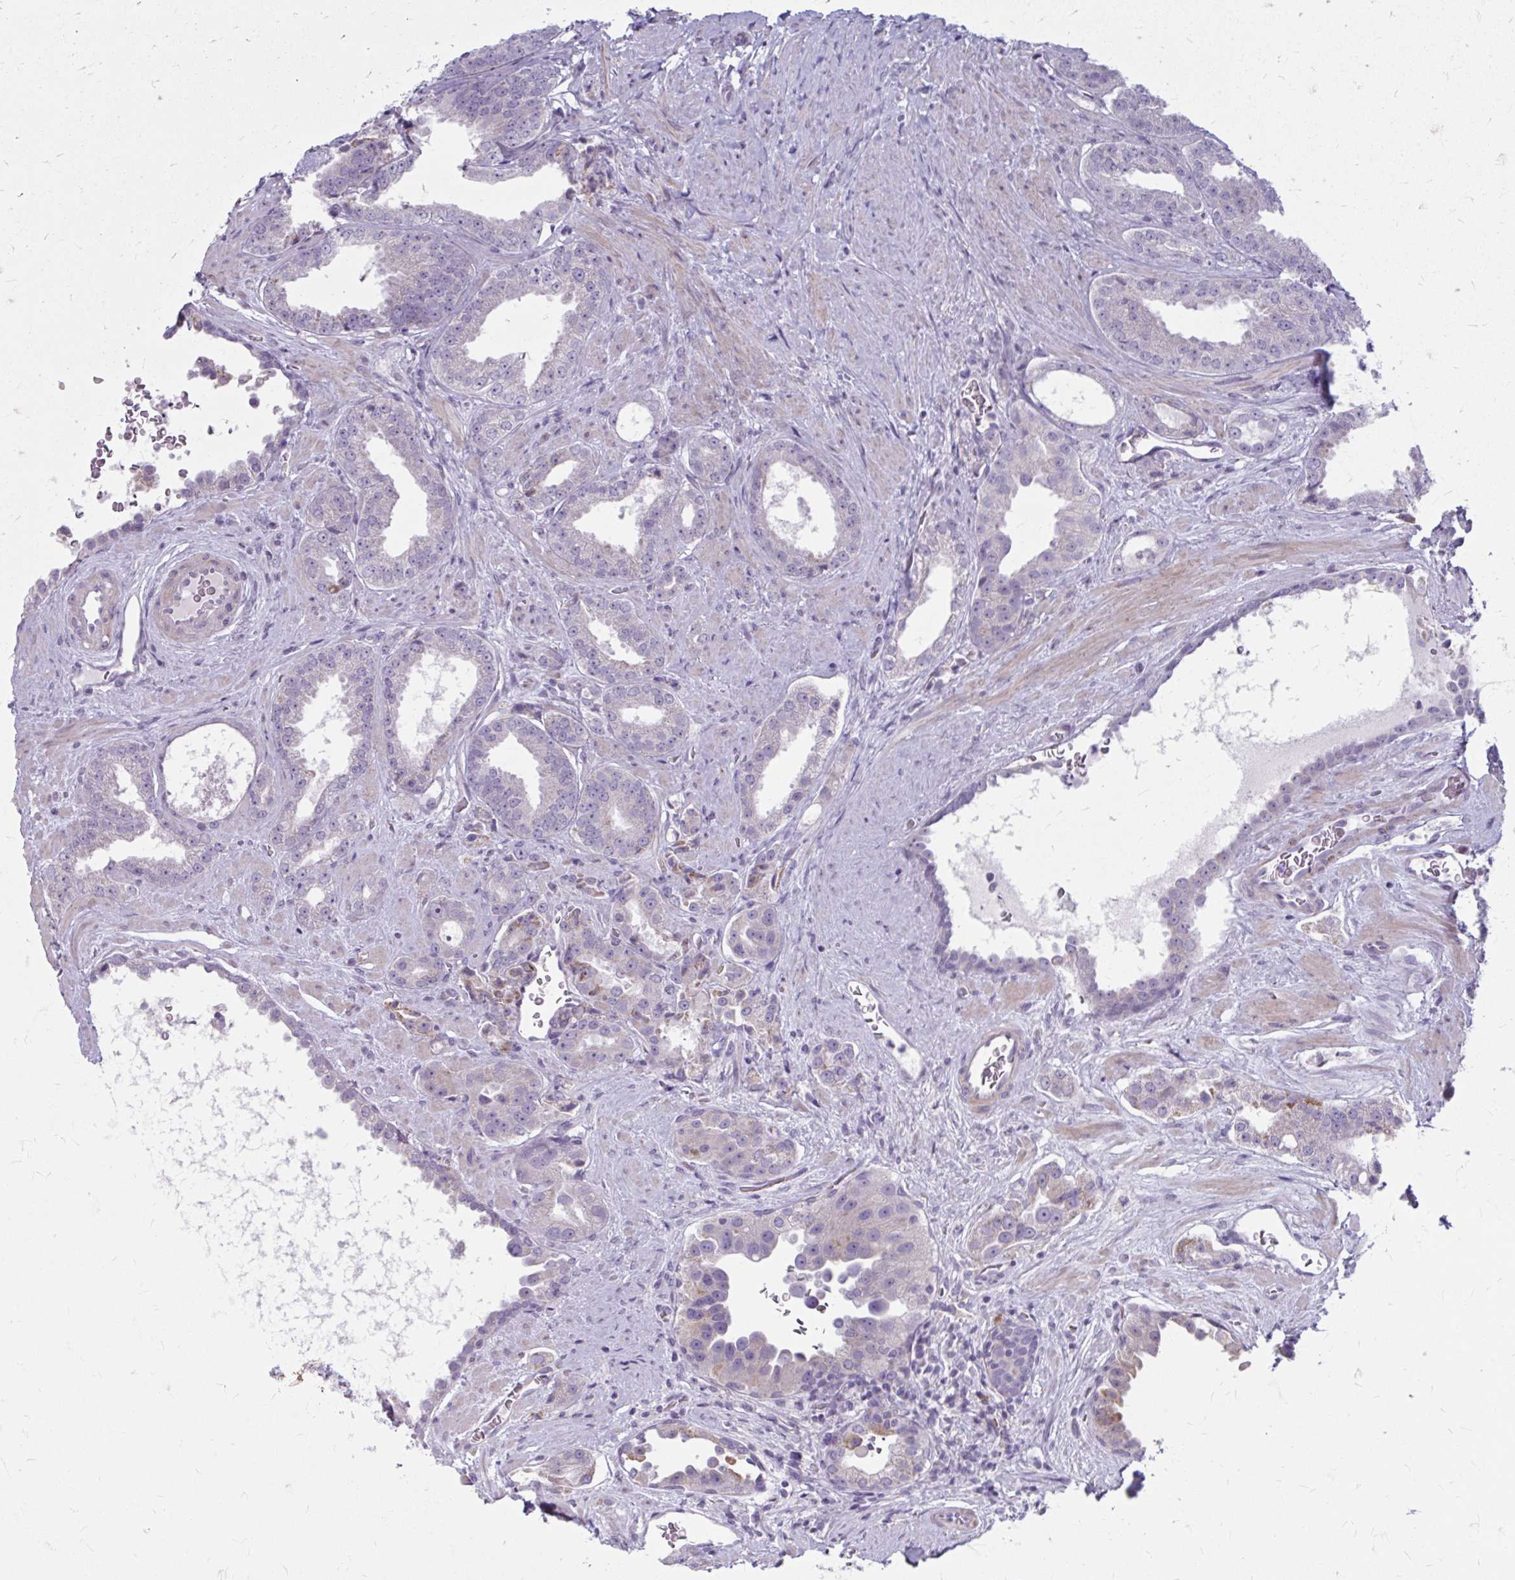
{"staining": {"intensity": "negative", "quantity": "none", "location": "none"}, "tissue": "prostate cancer", "cell_type": "Tumor cells", "image_type": "cancer", "snomed": [{"axis": "morphology", "description": "Adenocarcinoma, Low grade"}, {"axis": "topography", "description": "Prostate"}], "caption": "Tumor cells are negative for protein expression in human prostate cancer (adenocarcinoma (low-grade)).", "gene": "MSMO1", "patient": {"sex": "male", "age": 67}}